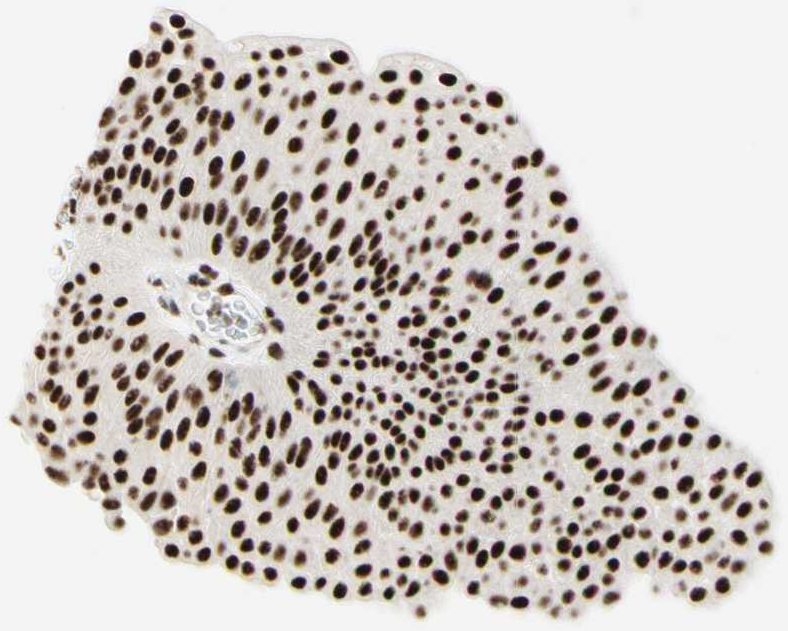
{"staining": {"intensity": "strong", "quantity": ">75%", "location": "nuclear"}, "tissue": "urothelial cancer", "cell_type": "Tumor cells", "image_type": "cancer", "snomed": [{"axis": "morphology", "description": "Urothelial carcinoma, Low grade"}, {"axis": "topography", "description": "Urinary bladder"}], "caption": "Human low-grade urothelial carcinoma stained with a protein marker reveals strong staining in tumor cells.", "gene": "WTAP", "patient": {"sex": "female", "age": 60}}